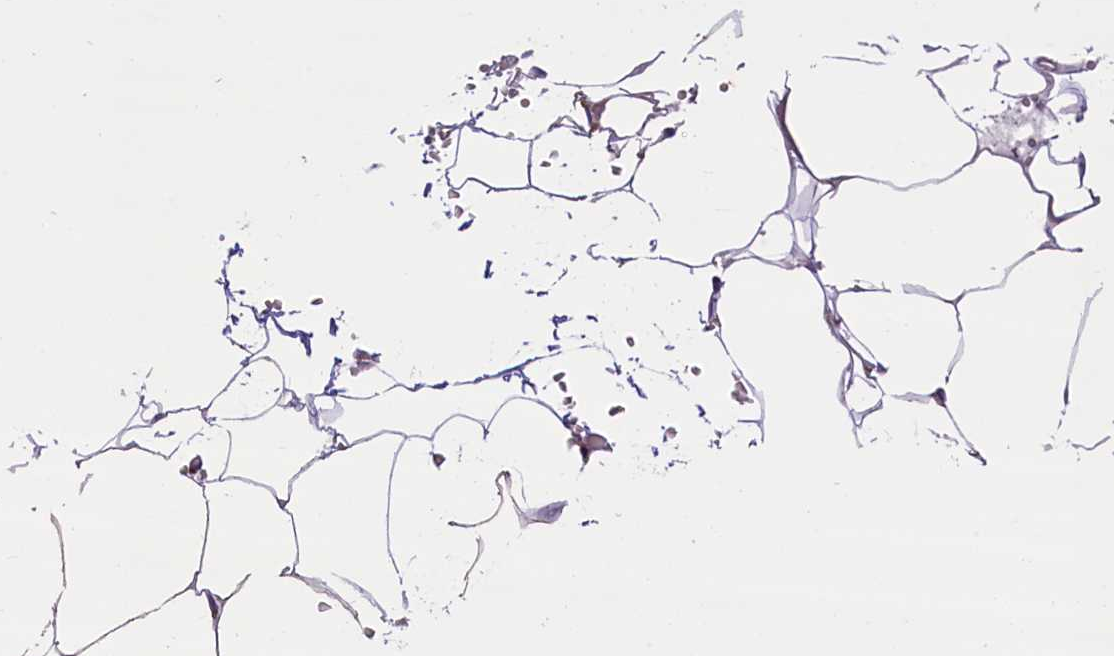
{"staining": {"intensity": "weak", "quantity": ">75%", "location": "cytoplasmic/membranous"}, "tissue": "adipose tissue", "cell_type": "Adipocytes", "image_type": "normal", "snomed": [{"axis": "morphology", "description": "Normal tissue, NOS"}, {"axis": "topography", "description": "Gallbladder"}, {"axis": "topography", "description": "Peripheral nerve tissue"}], "caption": "This photomicrograph shows IHC staining of benign human adipose tissue, with low weak cytoplasmic/membranous staining in about >75% of adipocytes.", "gene": "PTPRU", "patient": {"sex": "male", "age": 38}}